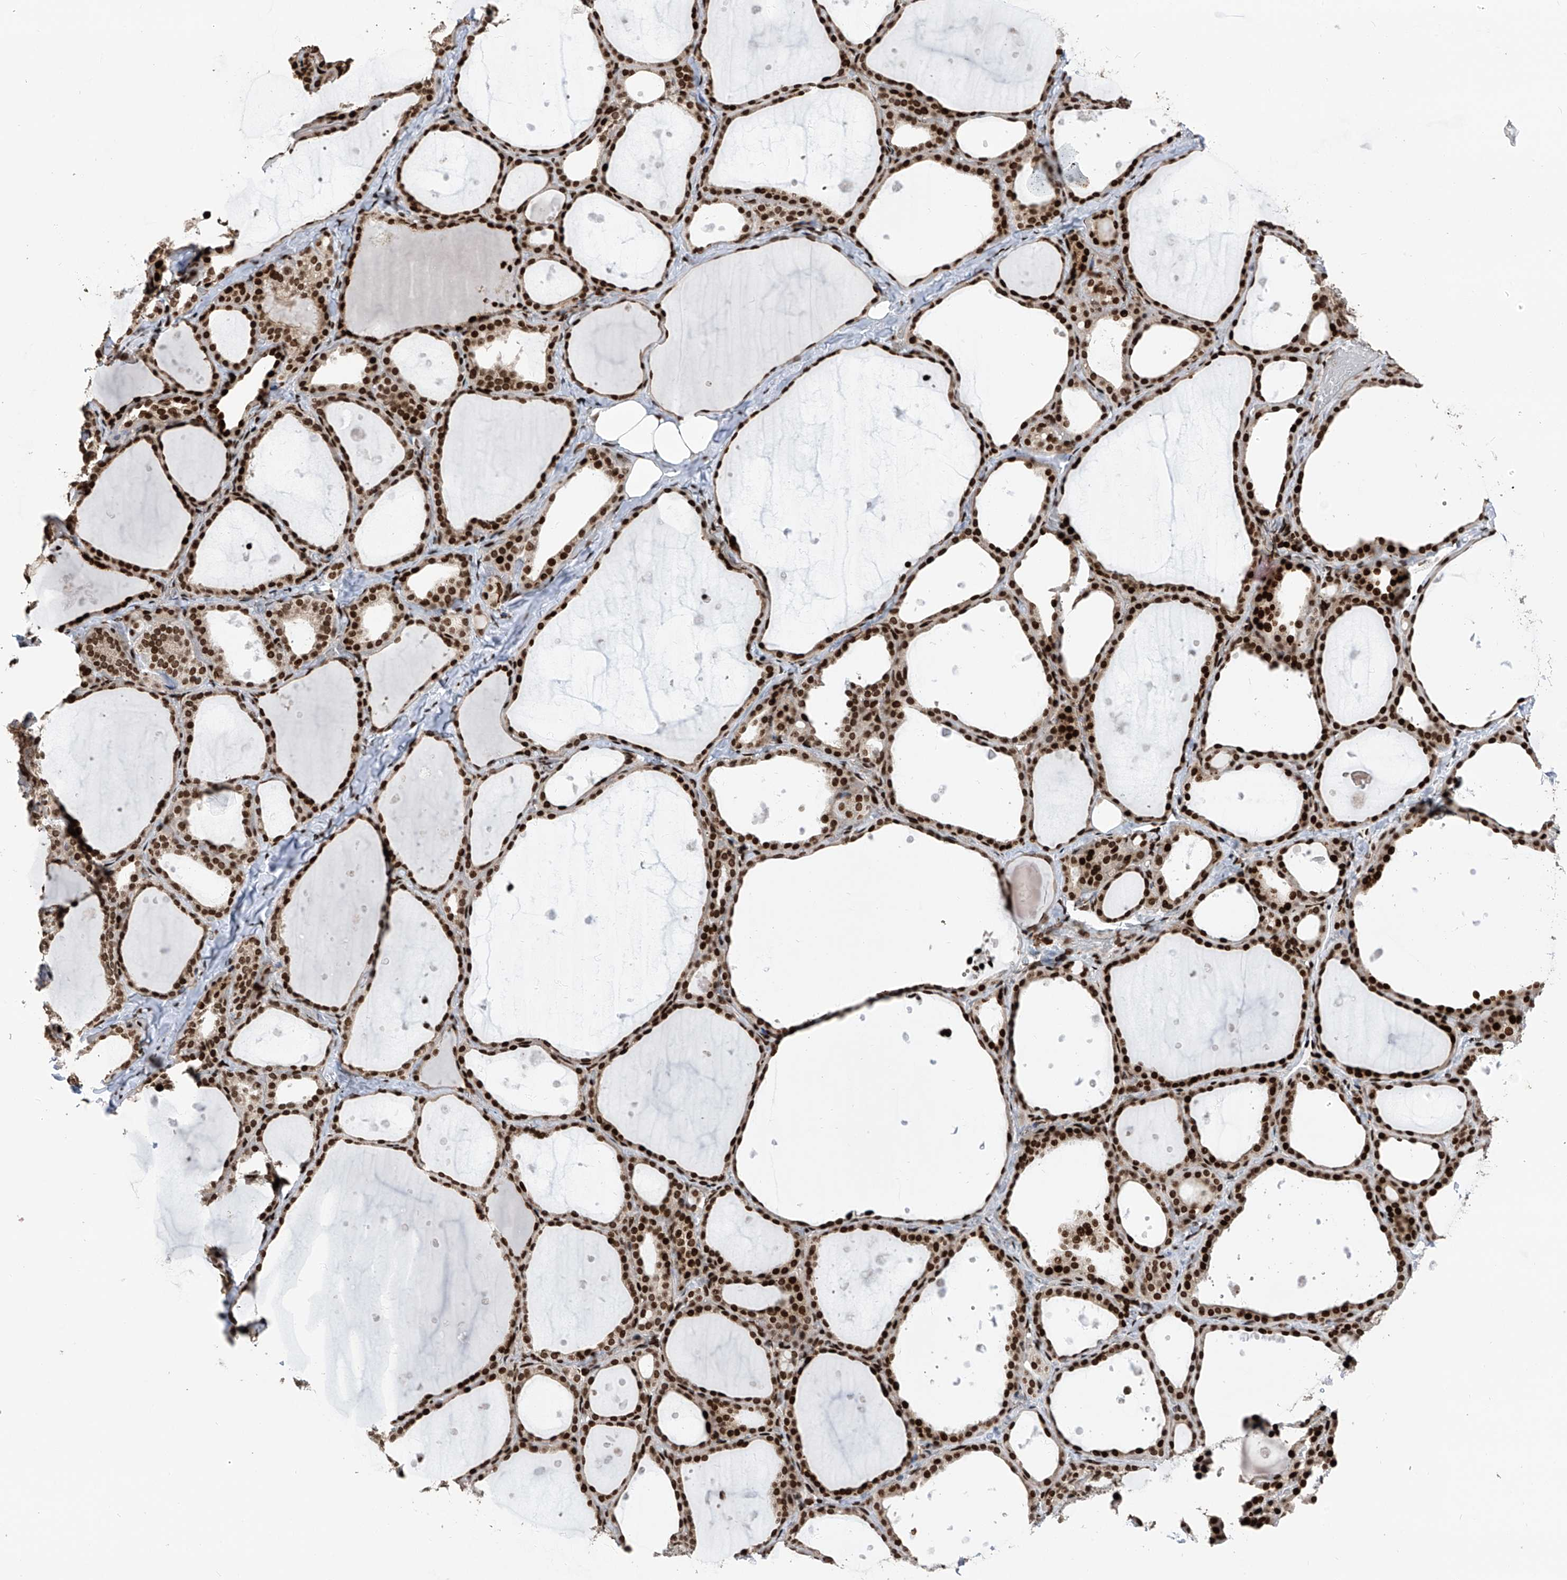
{"staining": {"intensity": "strong", "quantity": ">75%", "location": "nuclear"}, "tissue": "thyroid gland", "cell_type": "Glandular cells", "image_type": "normal", "snomed": [{"axis": "morphology", "description": "Normal tissue, NOS"}, {"axis": "topography", "description": "Thyroid gland"}], "caption": "Glandular cells display high levels of strong nuclear positivity in about >75% of cells in unremarkable human thyroid gland.", "gene": "PAK1IP1", "patient": {"sex": "female", "age": 44}}